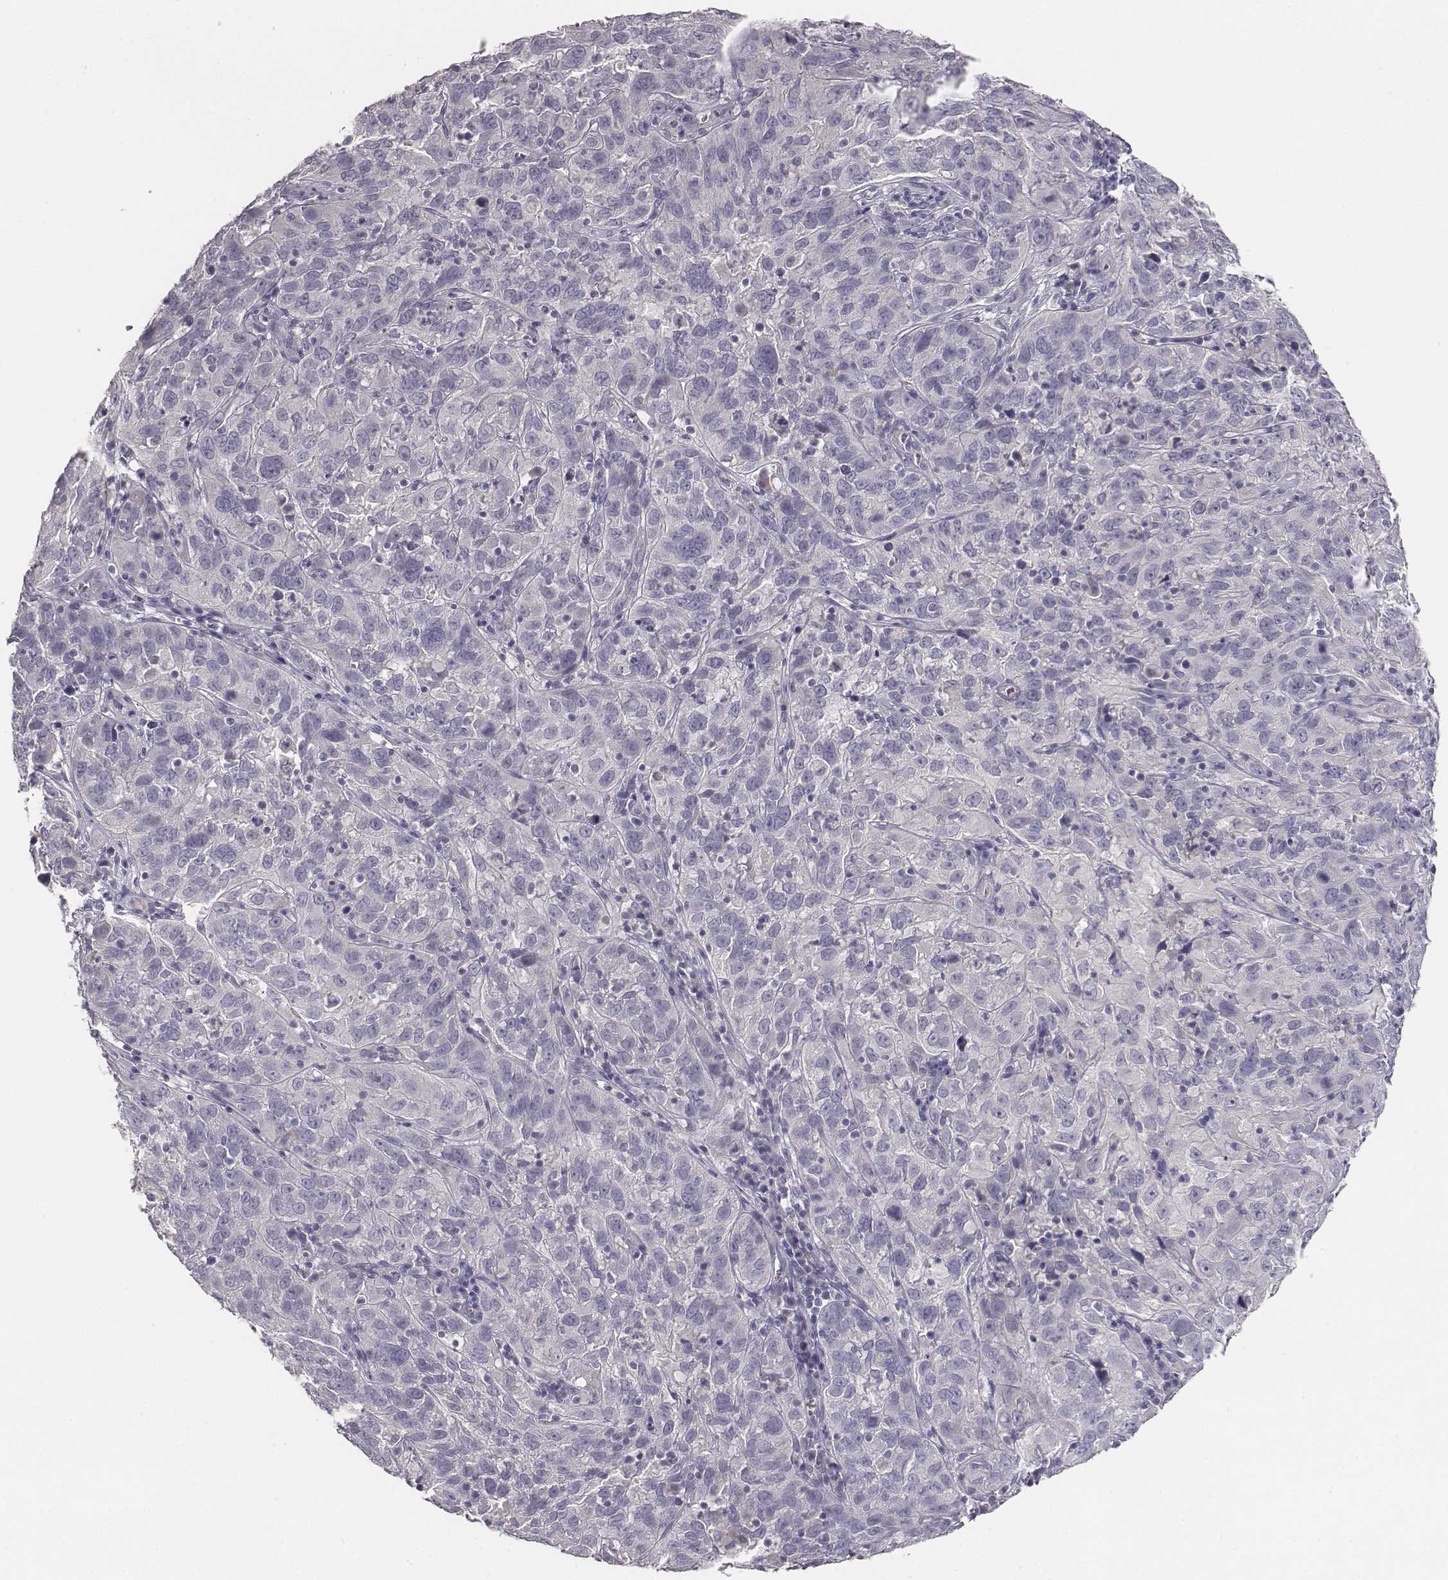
{"staining": {"intensity": "negative", "quantity": "none", "location": "none"}, "tissue": "cervical cancer", "cell_type": "Tumor cells", "image_type": "cancer", "snomed": [{"axis": "morphology", "description": "Squamous cell carcinoma, NOS"}, {"axis": "topography", "description": "Cervix"}], "caption": "Image shows no significant protein staining in tumor cells of cervical squamous cell carcinoma.", "gene": "MYH6", "patient": {"sex": "female", "age": 32}}